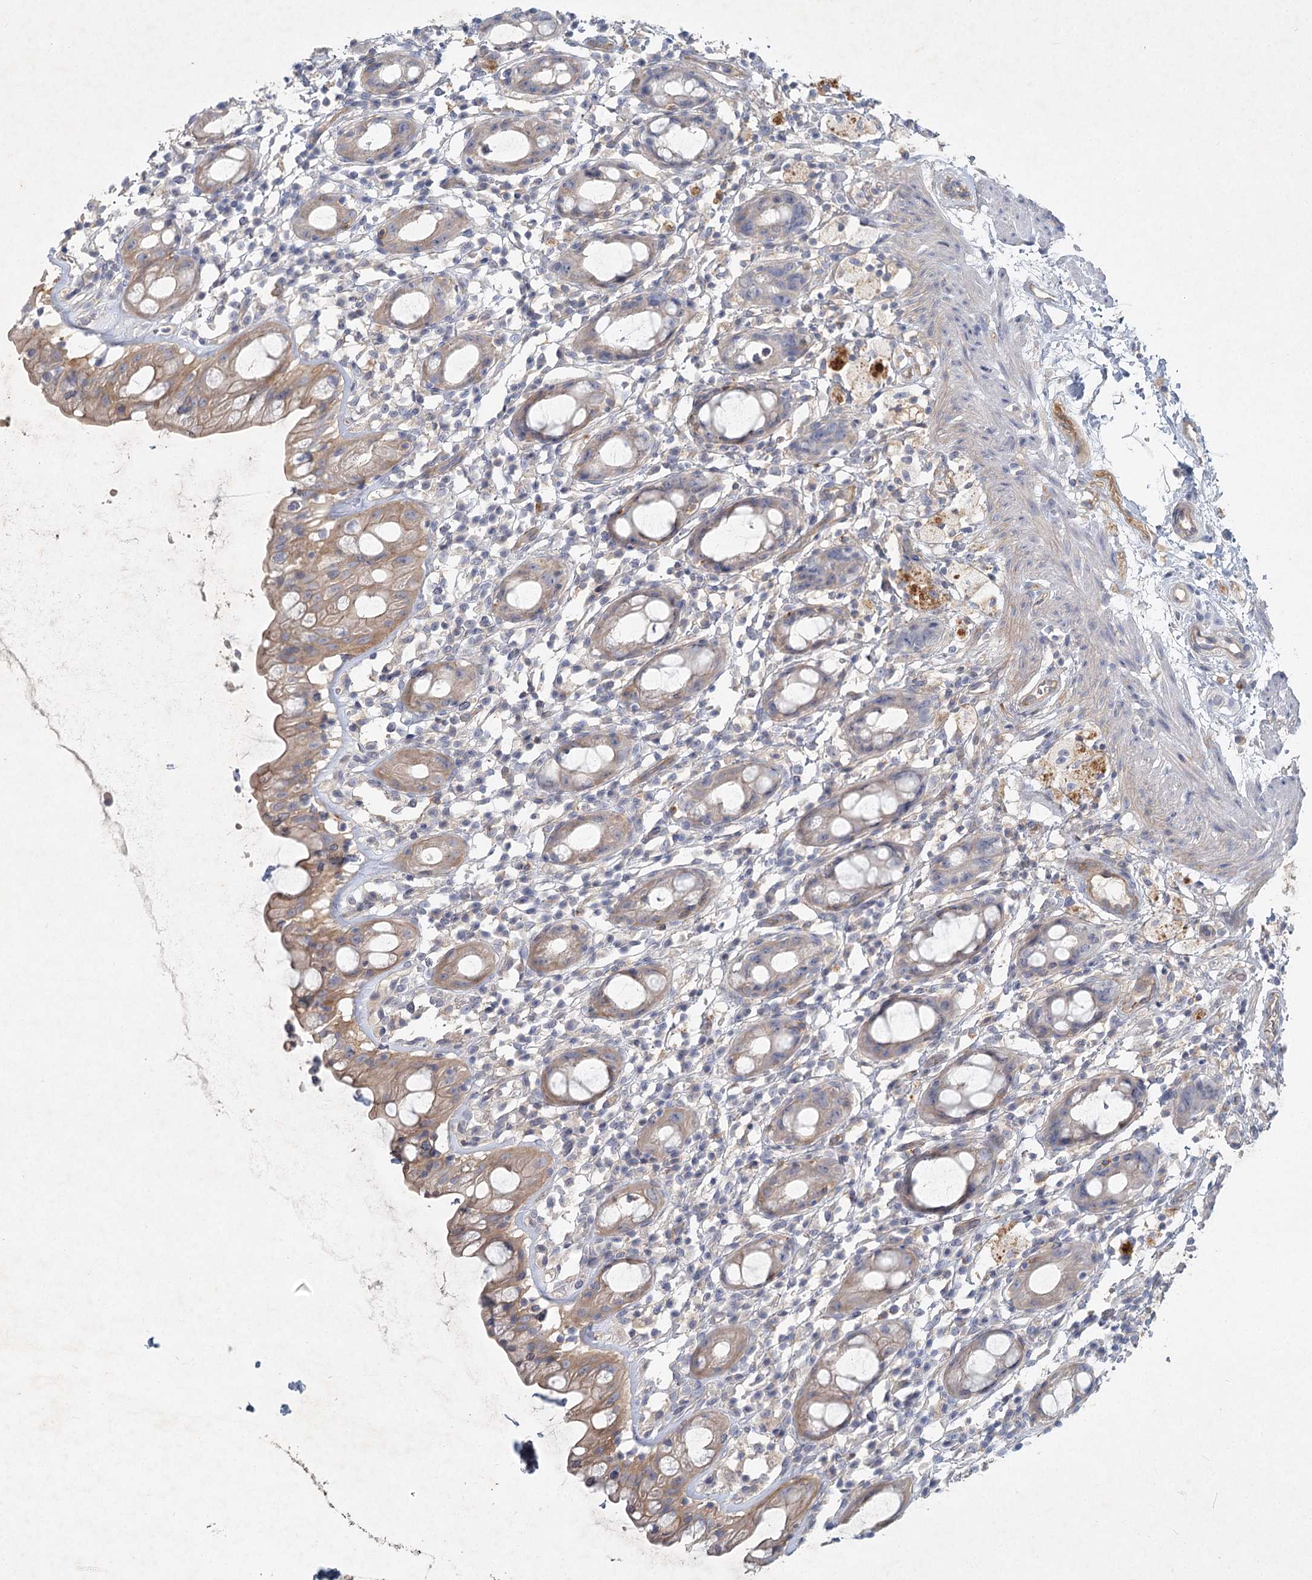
{"staining": {"intensity": "moderate", "quantity": "25%-75%", "location": "cytoplasmic/membranous"}, "tissue": "rectum", "cell_type": "Glandular cells", "image_type": "normal", "snomed": [{"axis": "morphology", "description": "Normal tissue, NOS"}, {"axis": "topography", "description": "Rectum"}], "caption": "High-power microscopy captured an immunohistochemistry micrograph of normal rectum, revealing moderate cytoplasmic/membranous expression in about 25%-75% of glandular cells. (Brightfield microscopy of DAB IHC at high magnification).", "gene": "DNMBP", "patient": {"sex": "male", "age": 44}}